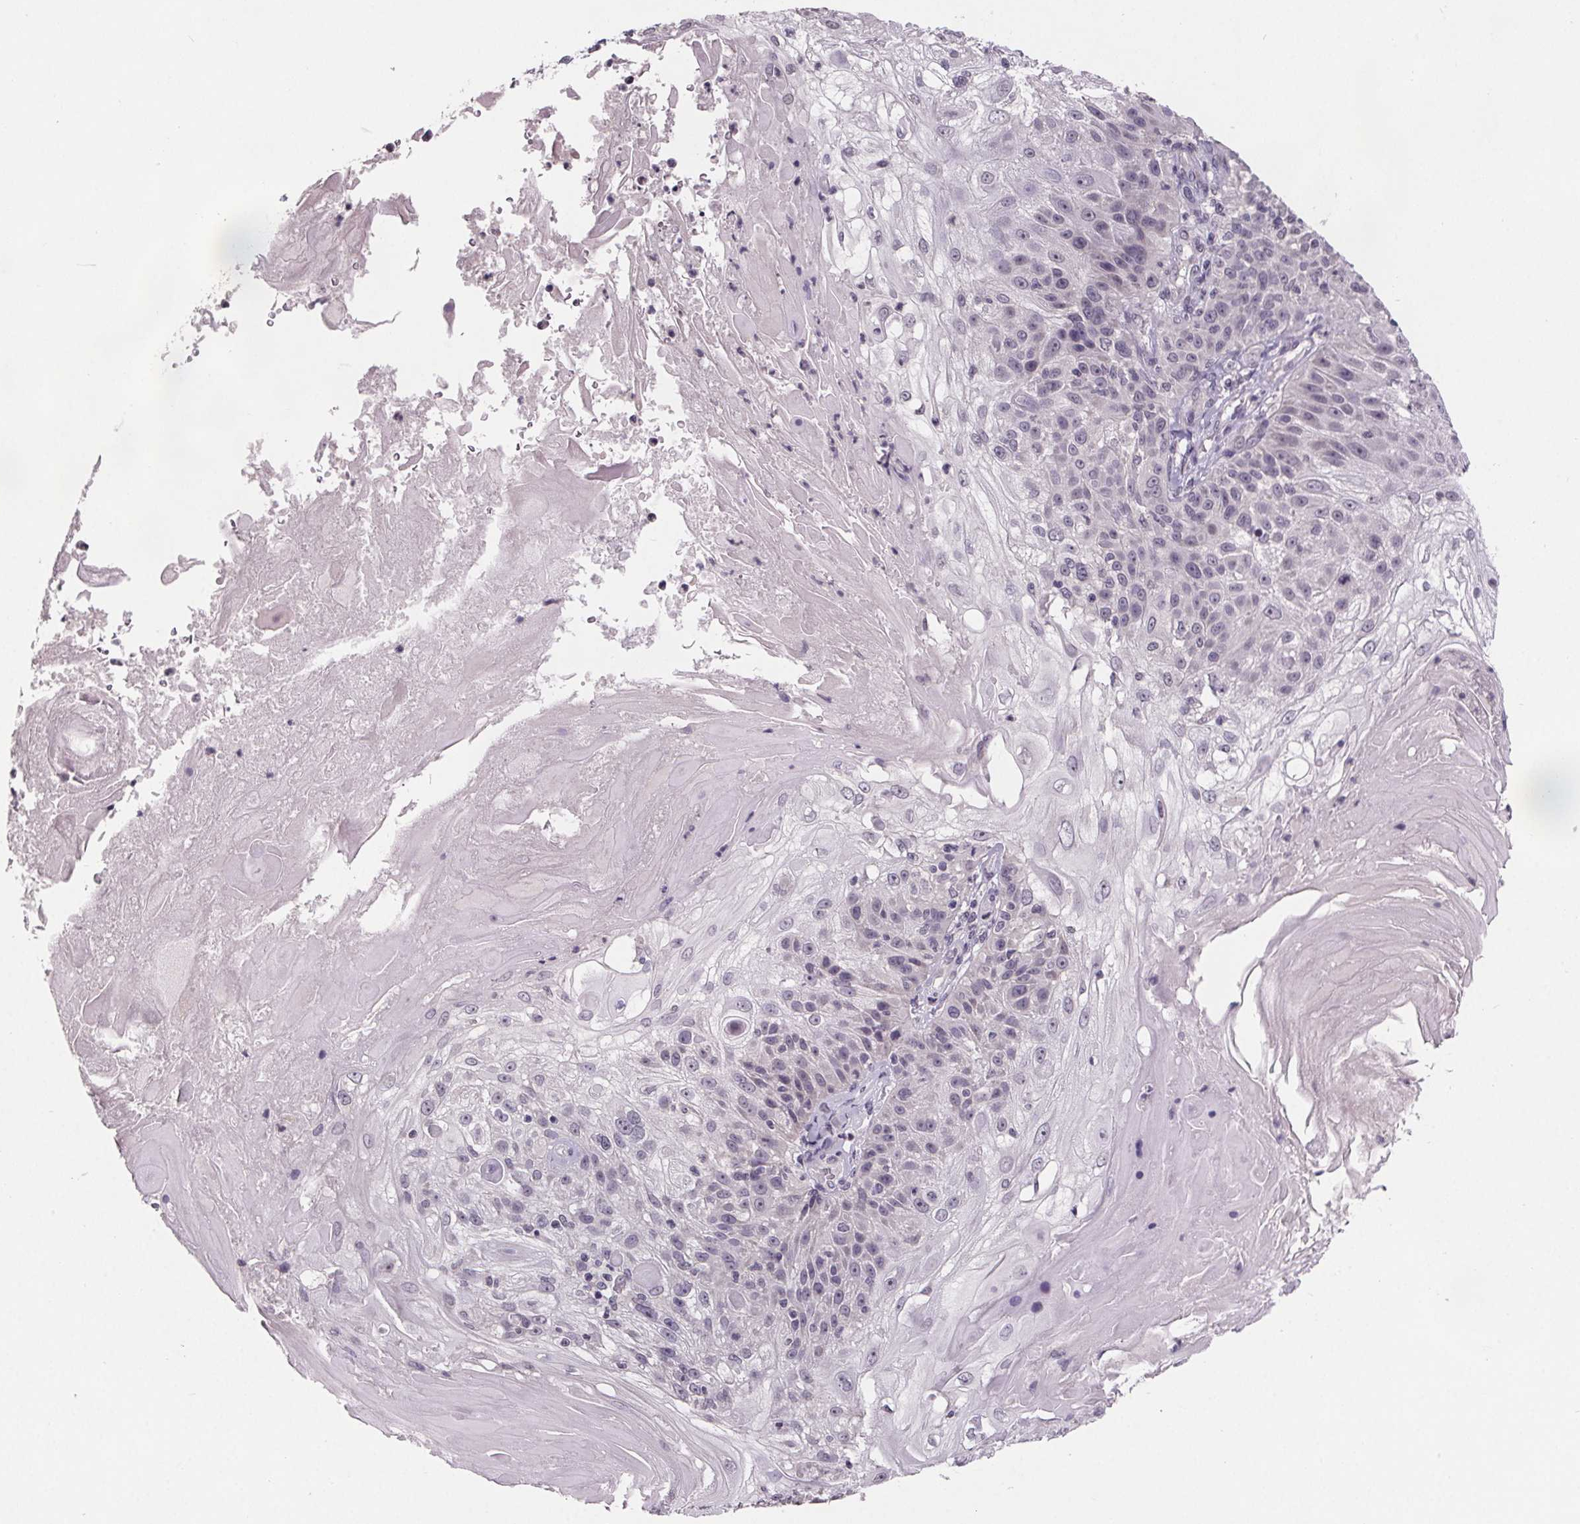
{"staining": {"intensity": "negative", "quantity": "none", "location": "none"}, "tissue": "skin cancer", "cell_type": "Tumor cells", "image_type": "cancer", "snomed": [{"axis": "morphology", "description": "Normal tissue, NOS"}, {"axis": "morphology", "description": "Squamous cell carcinoma, NOS"}, {"axis": "topography", "description": "Skin"}], "caption": "DAB (3,3'-diaminobenzidine) immunohistochemical staining of human skin squamous cell carcinoma demonstrates no significant staining in tumor cells.", "gene": "NKX6-1", "patient": {"sex": "female", "age": 83}}